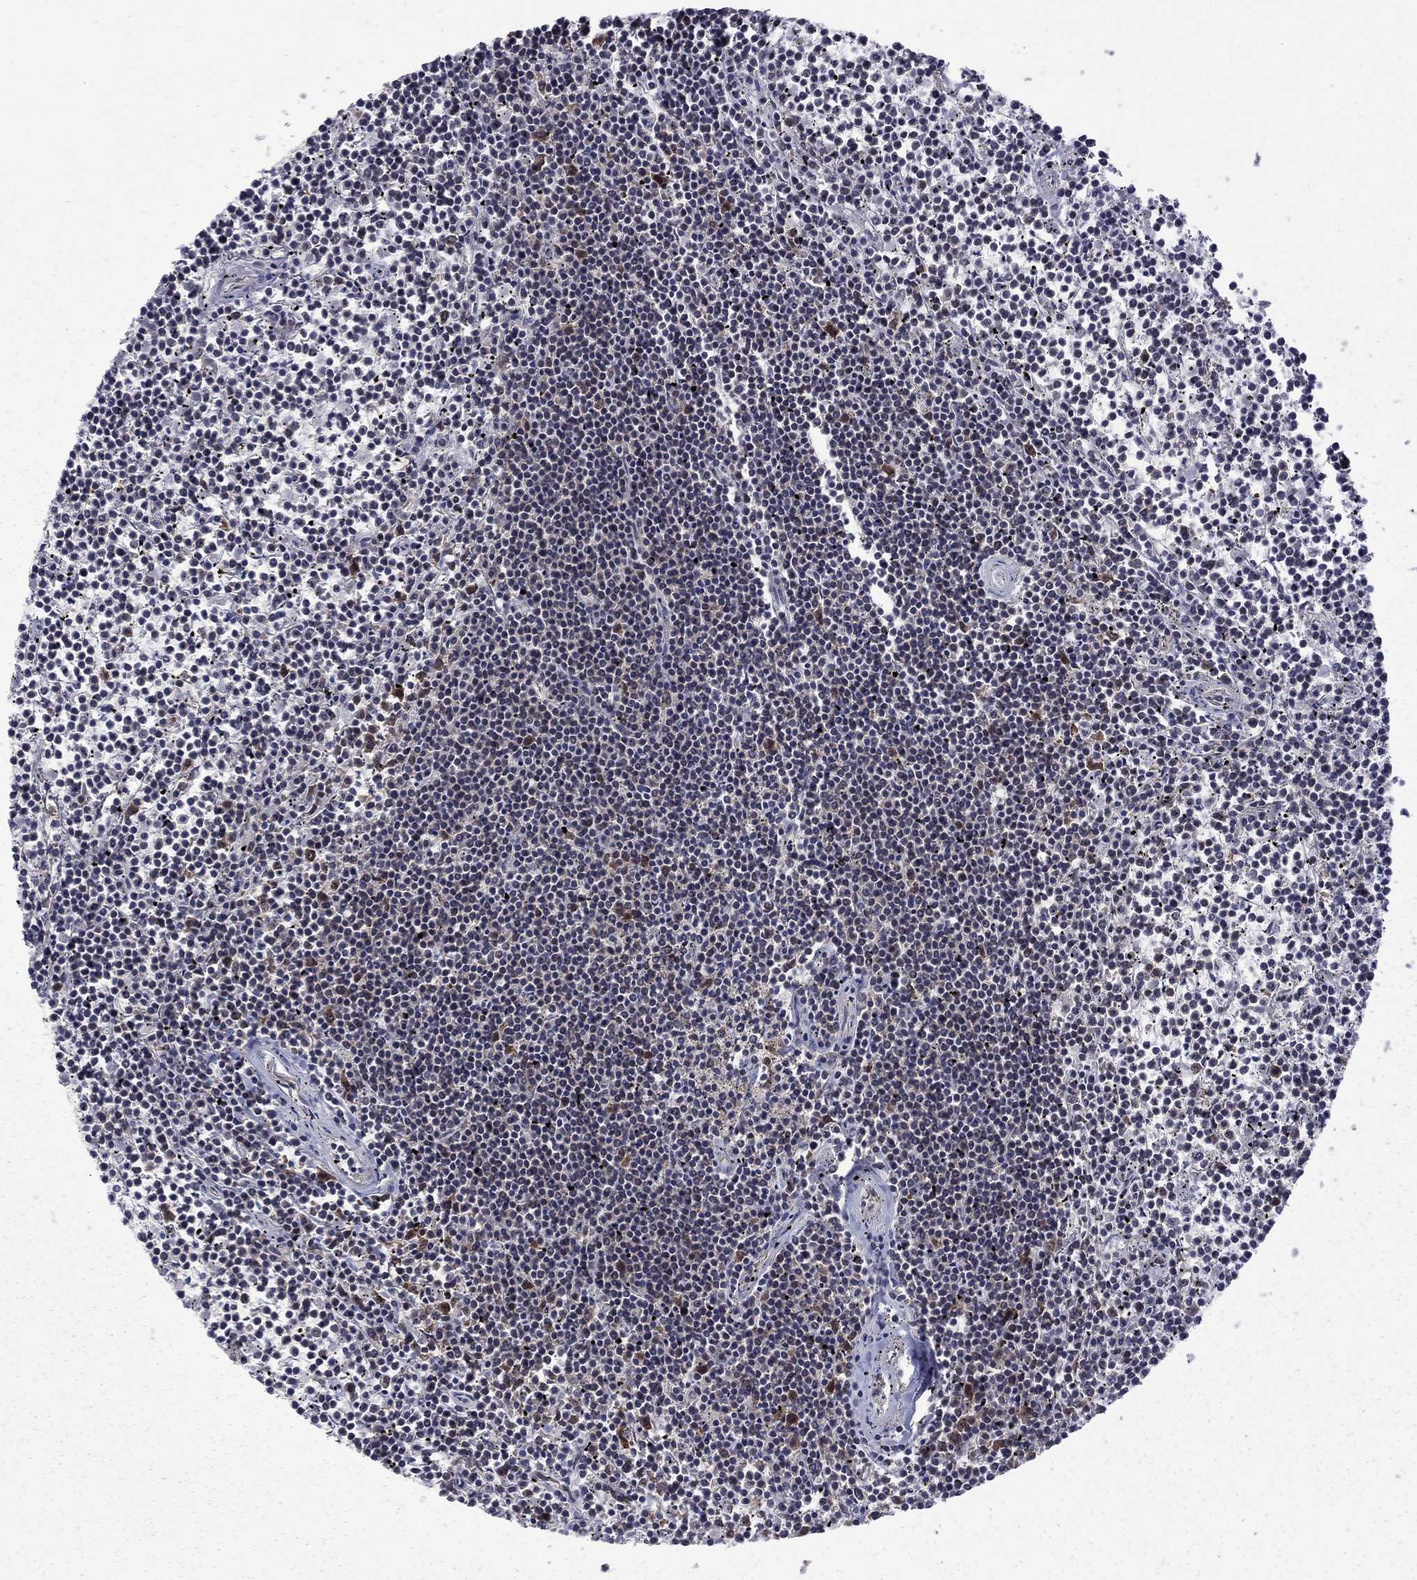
{"staining": {"intensity": "moderate", "quantity": "<25%", "location": "cytoplasmic/membranous"}, "tissue": "lymphoma", "cell_type": "Tumor cells", "image_type": "cancer", "snomed": [{"axis": "morphology", "description": "Malignant lymphoma, non-Hodgkin's type, Low grade"}, {"axis": "topography", "description": "Spleen"}], "caption": "Malignant lymphoma, non-Hodgkin's type (low-grade) stained for a protein (brown) reveals moderate cytoplasmic/membranous positive staining in approximately <25% of tumor cells.", "gene": "NAA50", "patient": {"sex": "female", "age": 19}}